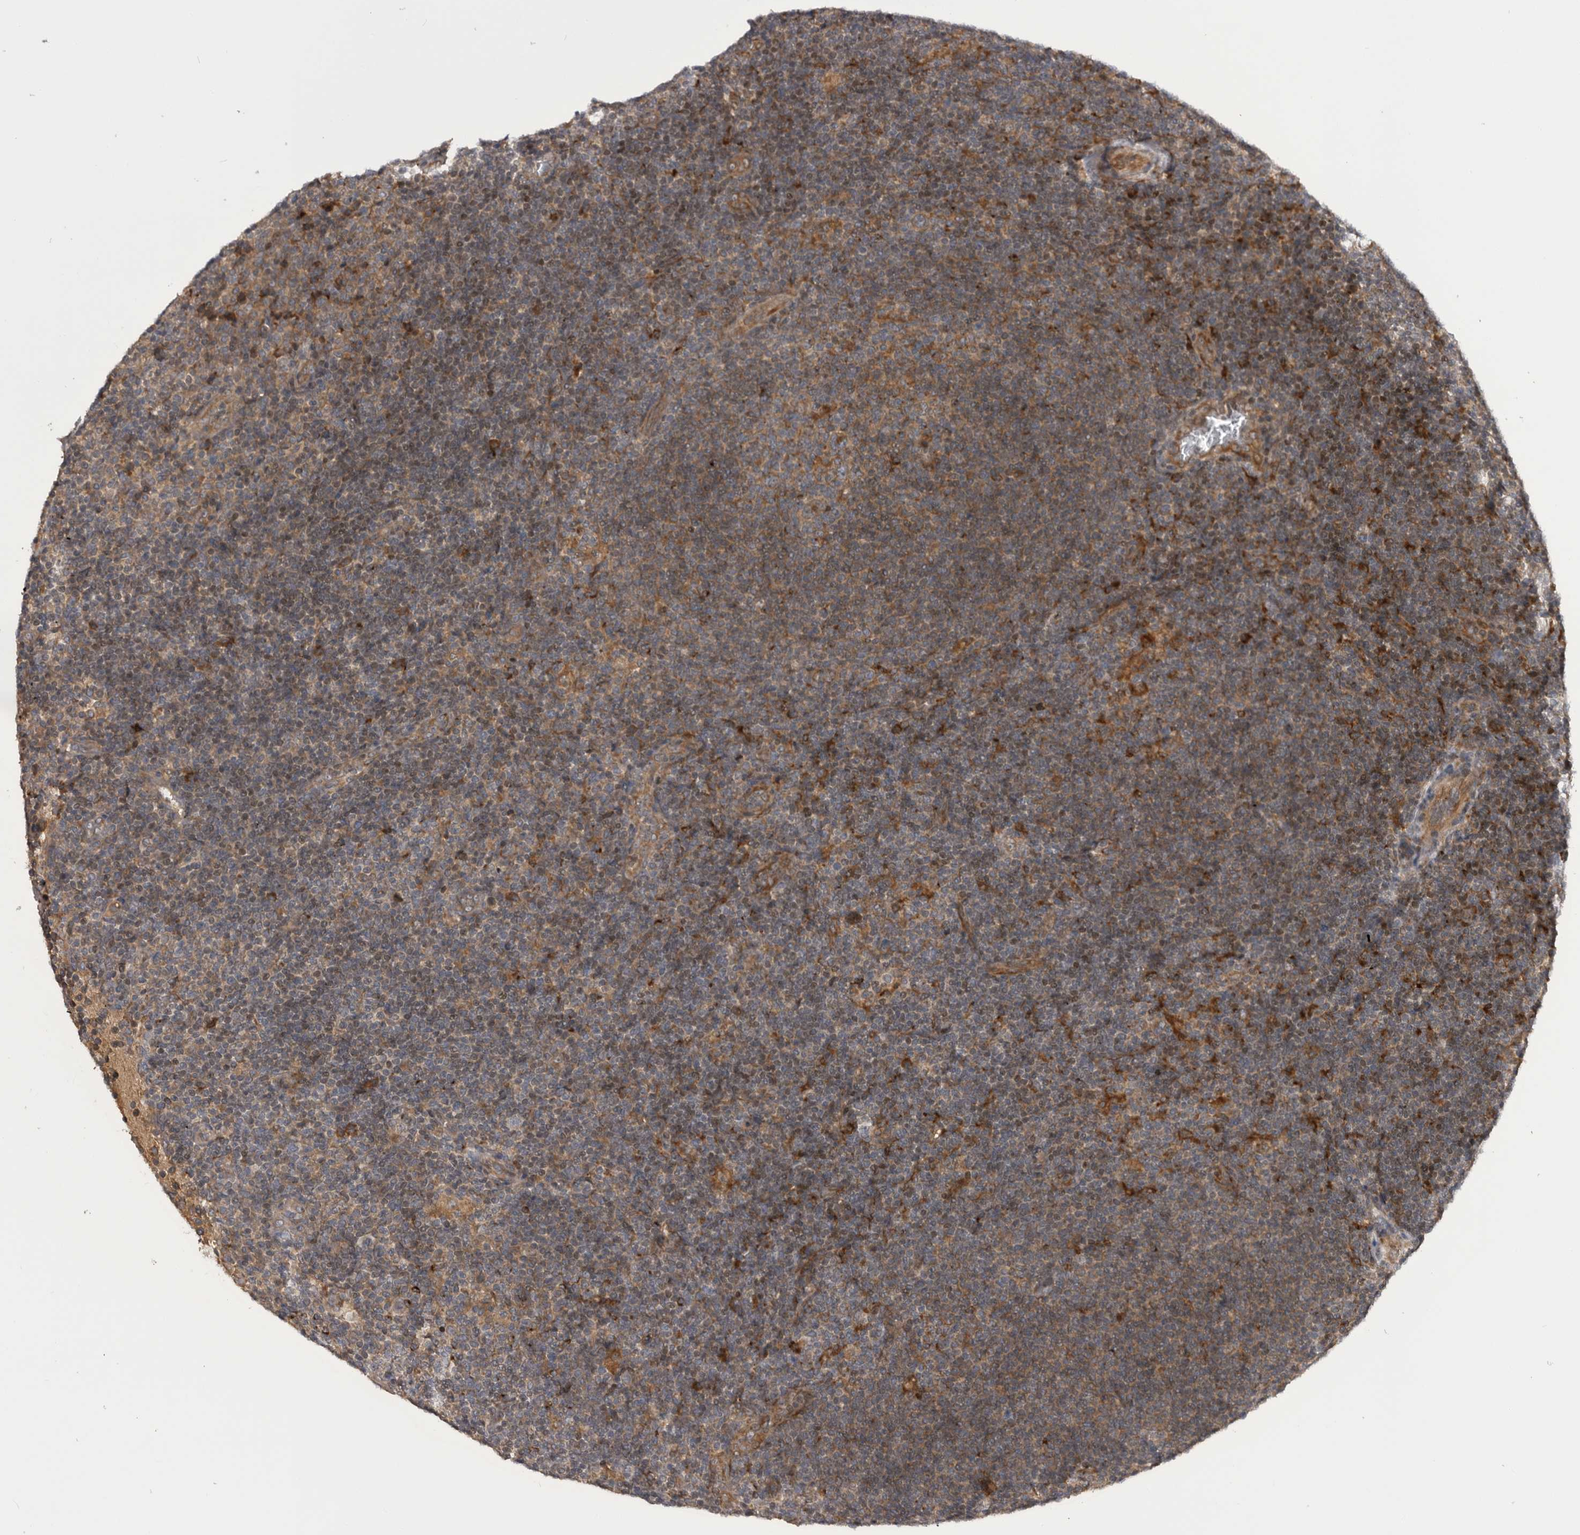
{"staining": {"intensity": "weak", "quantity": ">75%", "location": "cytoplasmic/membranous"}, "tissue": "lymphoma", "cell_type": "Tumor cells", "image_type": "cancer", "snomed": [{"axis": "morphology", "description": "Hodgkin's disease, NOS"}, {"axis": "topography", "description": "Lymph node"}], "caption": "A histopathology image of human Hodgkin's disease stained for a protein shows weak cytoplasmic/membranous brown staining in tumor cells.", "gene": "RAB3GAP2", "patient": {"sex": "female", "age": 57}}